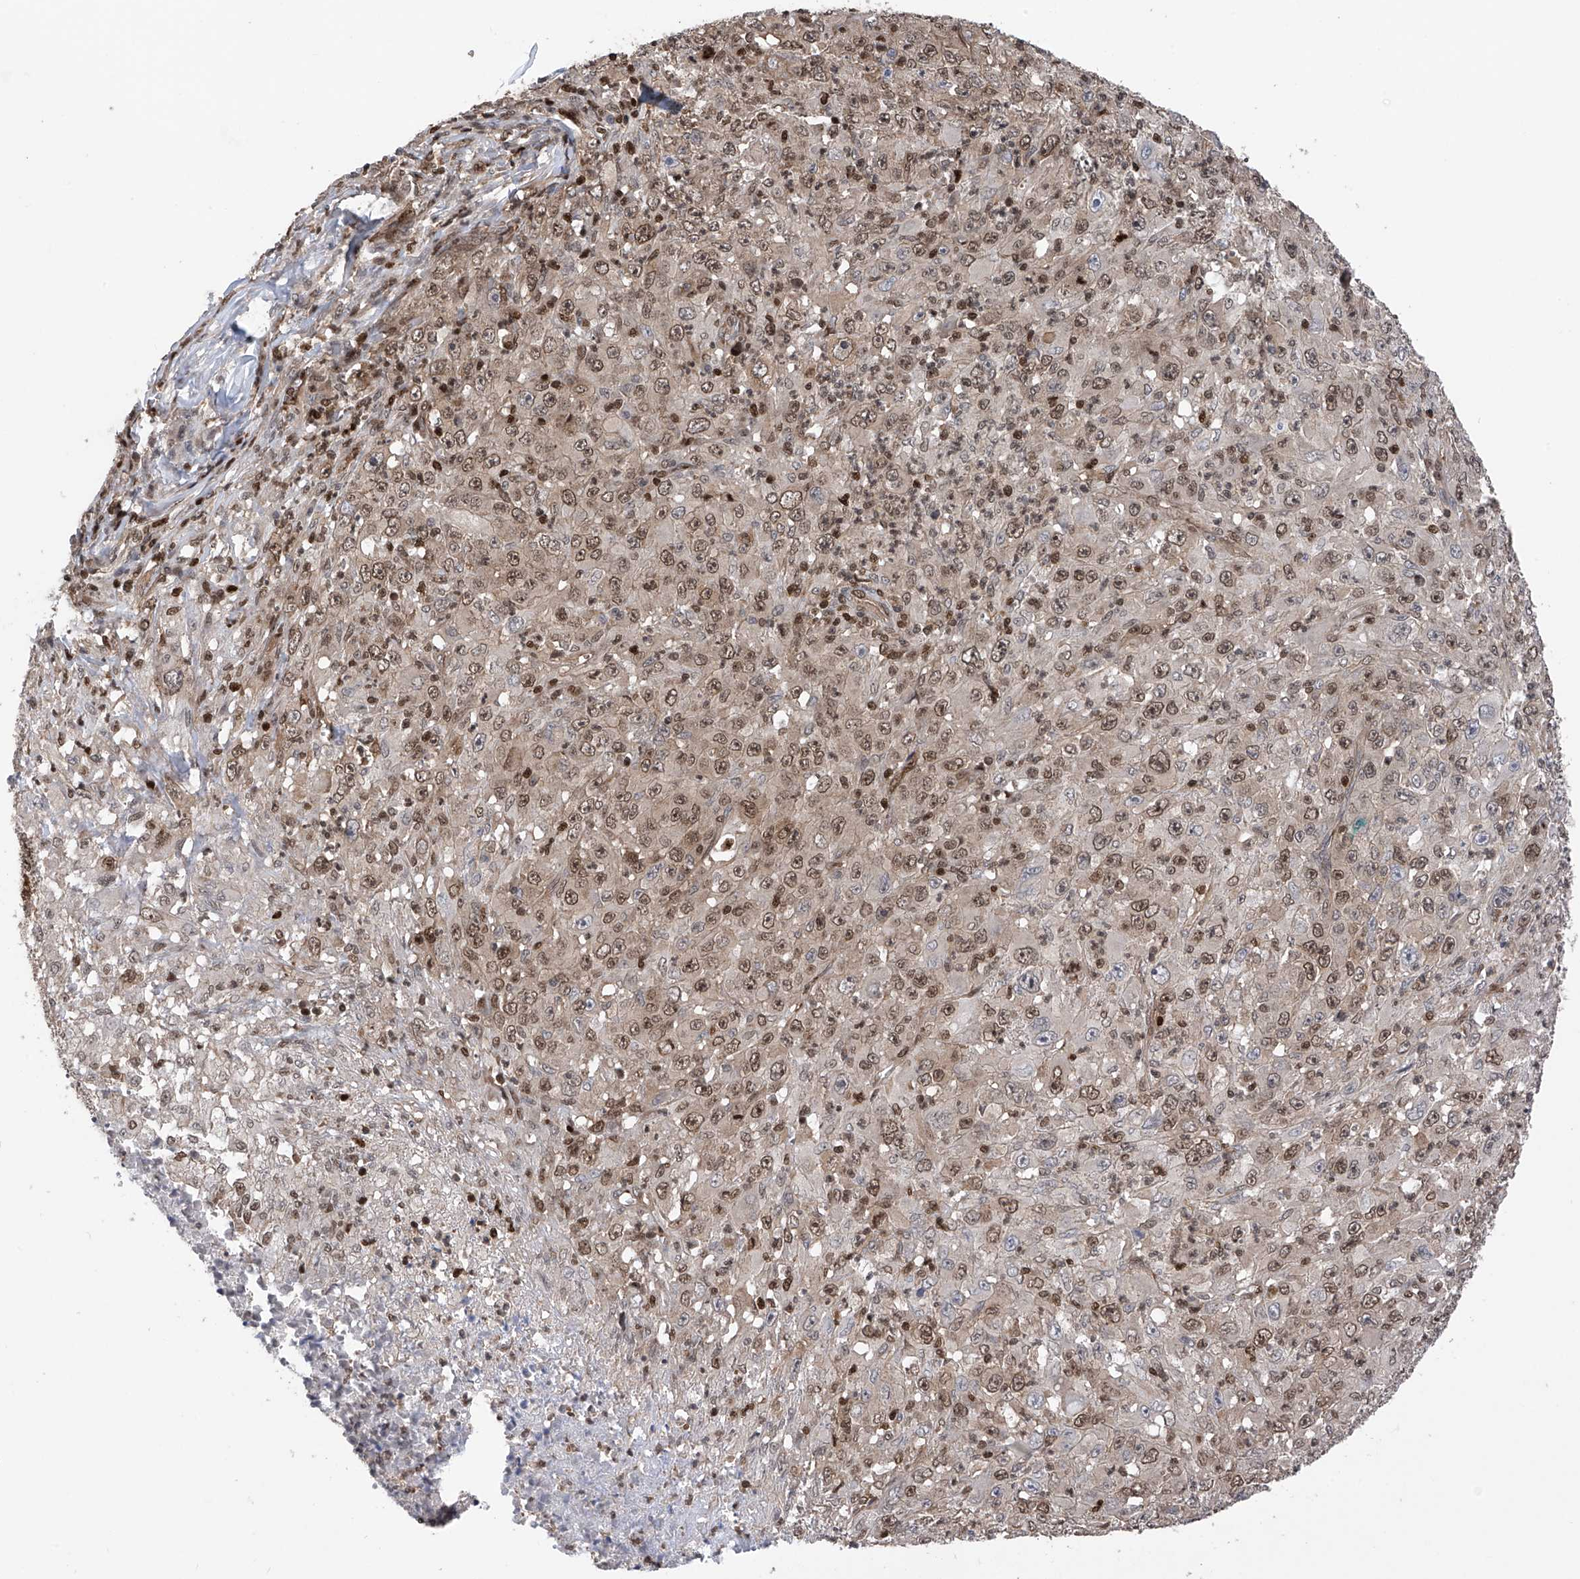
{"staining": {"intensity": "moderate", "quantity": "25%-75%", "location": "nuclear"}, "tissue": "melanoma", "cell_type": "Tumor cells", "image_type": "cancer", "snomed": [{"axis": "morphology", "description": "Malignant melanoma, Metastatic site"}, {"axis": "topography", "description": "Skin"}], "caption": "Immunohistochemical staining of malignant melanoma (metastatic site) demonstrates medium levels of moderate nuclear protein expression in about 25%-75% of tumor cells.", "gene": "DNAJC9", "patient": {"sex": "female", "age": 56}}